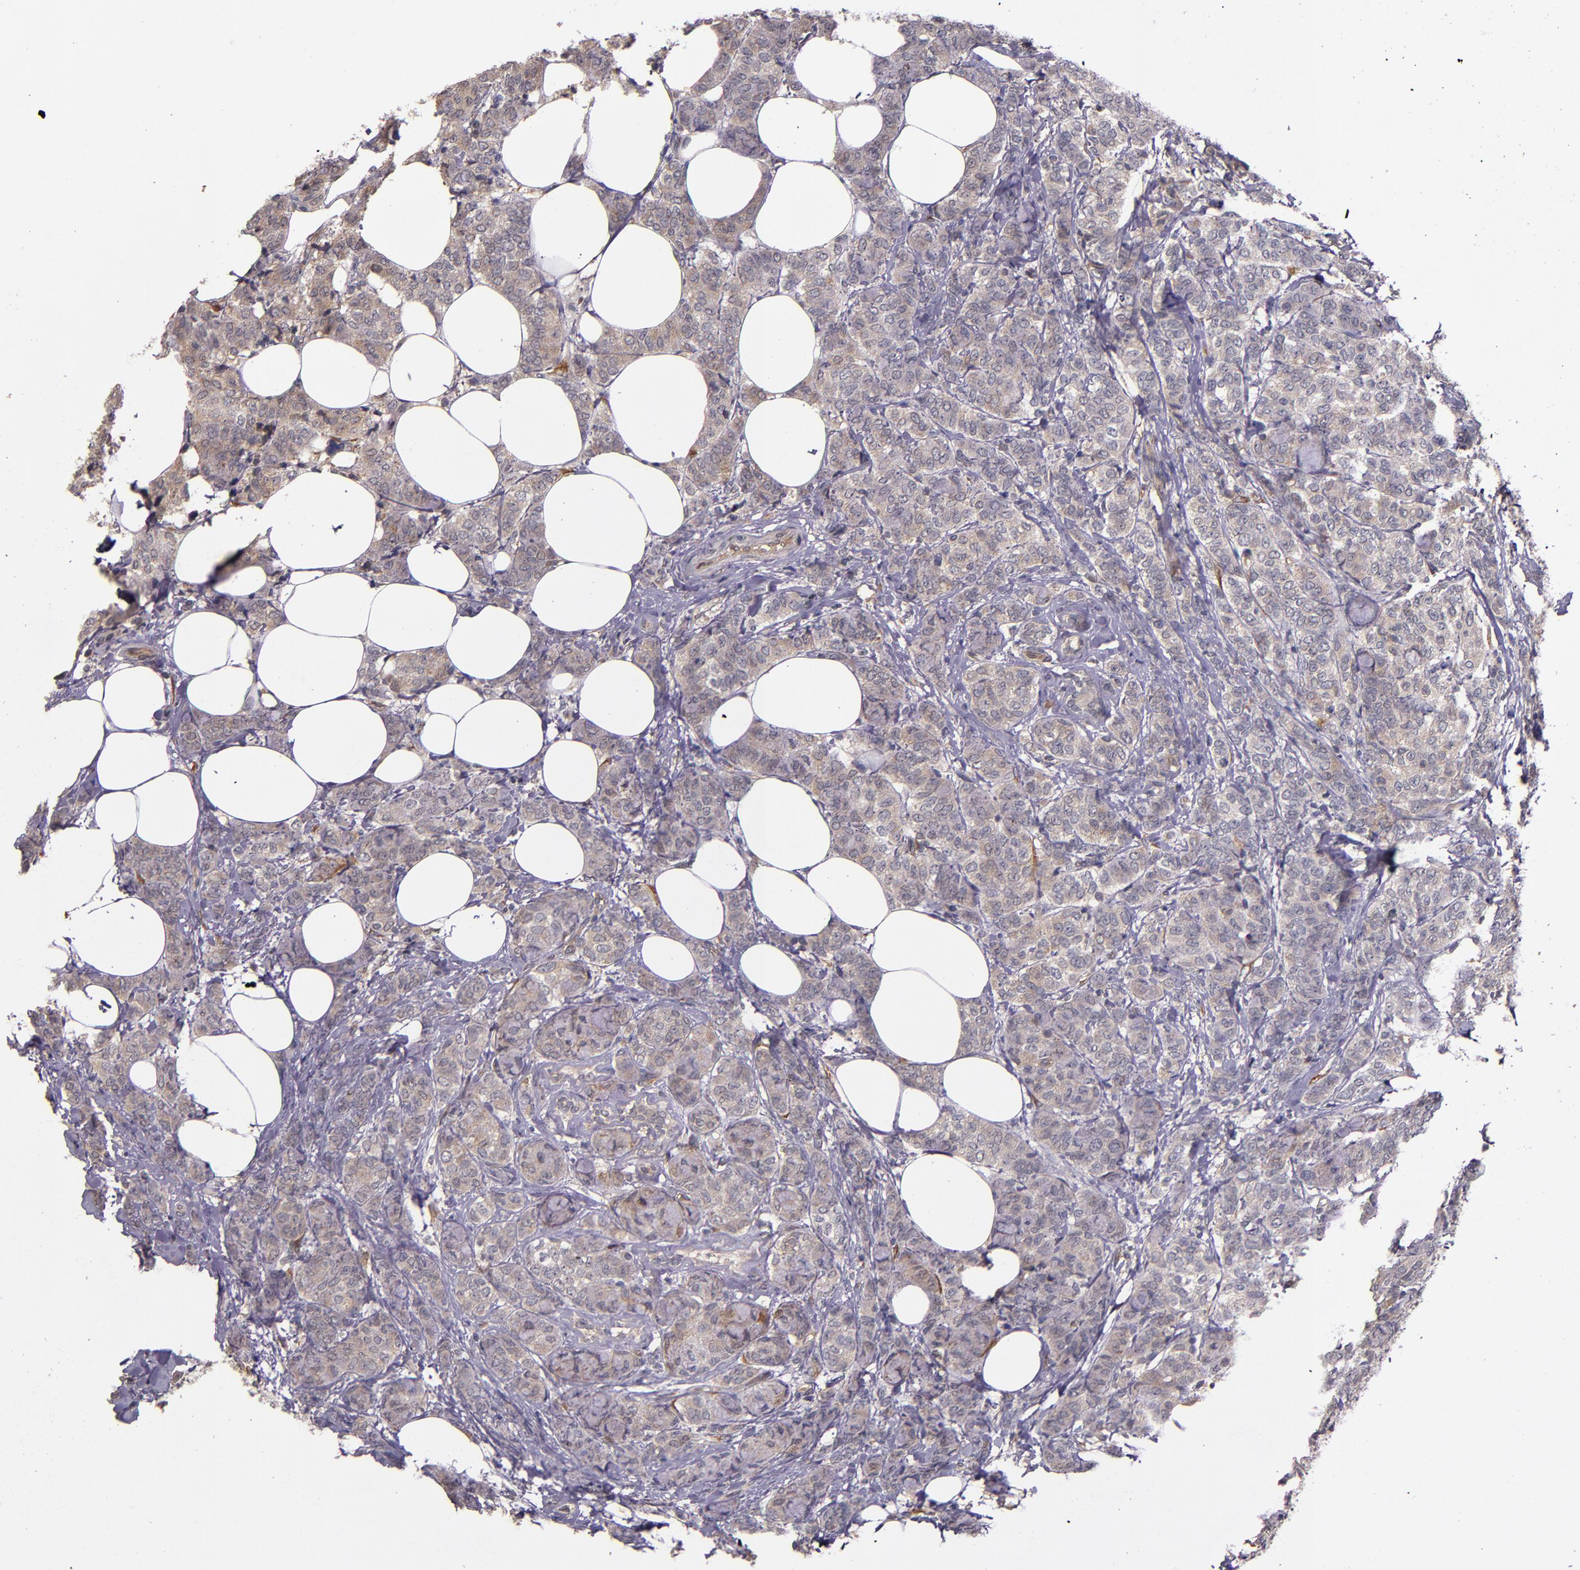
{"staining": {"intensity": "weak", "quantity": ">75%", "location": "cytoplasmic/membranous"}, "tissue": "breast cancer", "cell_type": "Tumor cells", "image_type": "cancer", "snomed": [{"axis": "morphology", "description": "Lobular carcinoma"}, {"axis": "topography", "description": "Breast"}], "caption": "IHC of breast lobular carcinoma demonstrates low levels of weak cytoplasmic/membranous positivity in about >75% of tumor cells.", "gene": "PRAF2", "patient": {"sex": "female", "age": 60}}